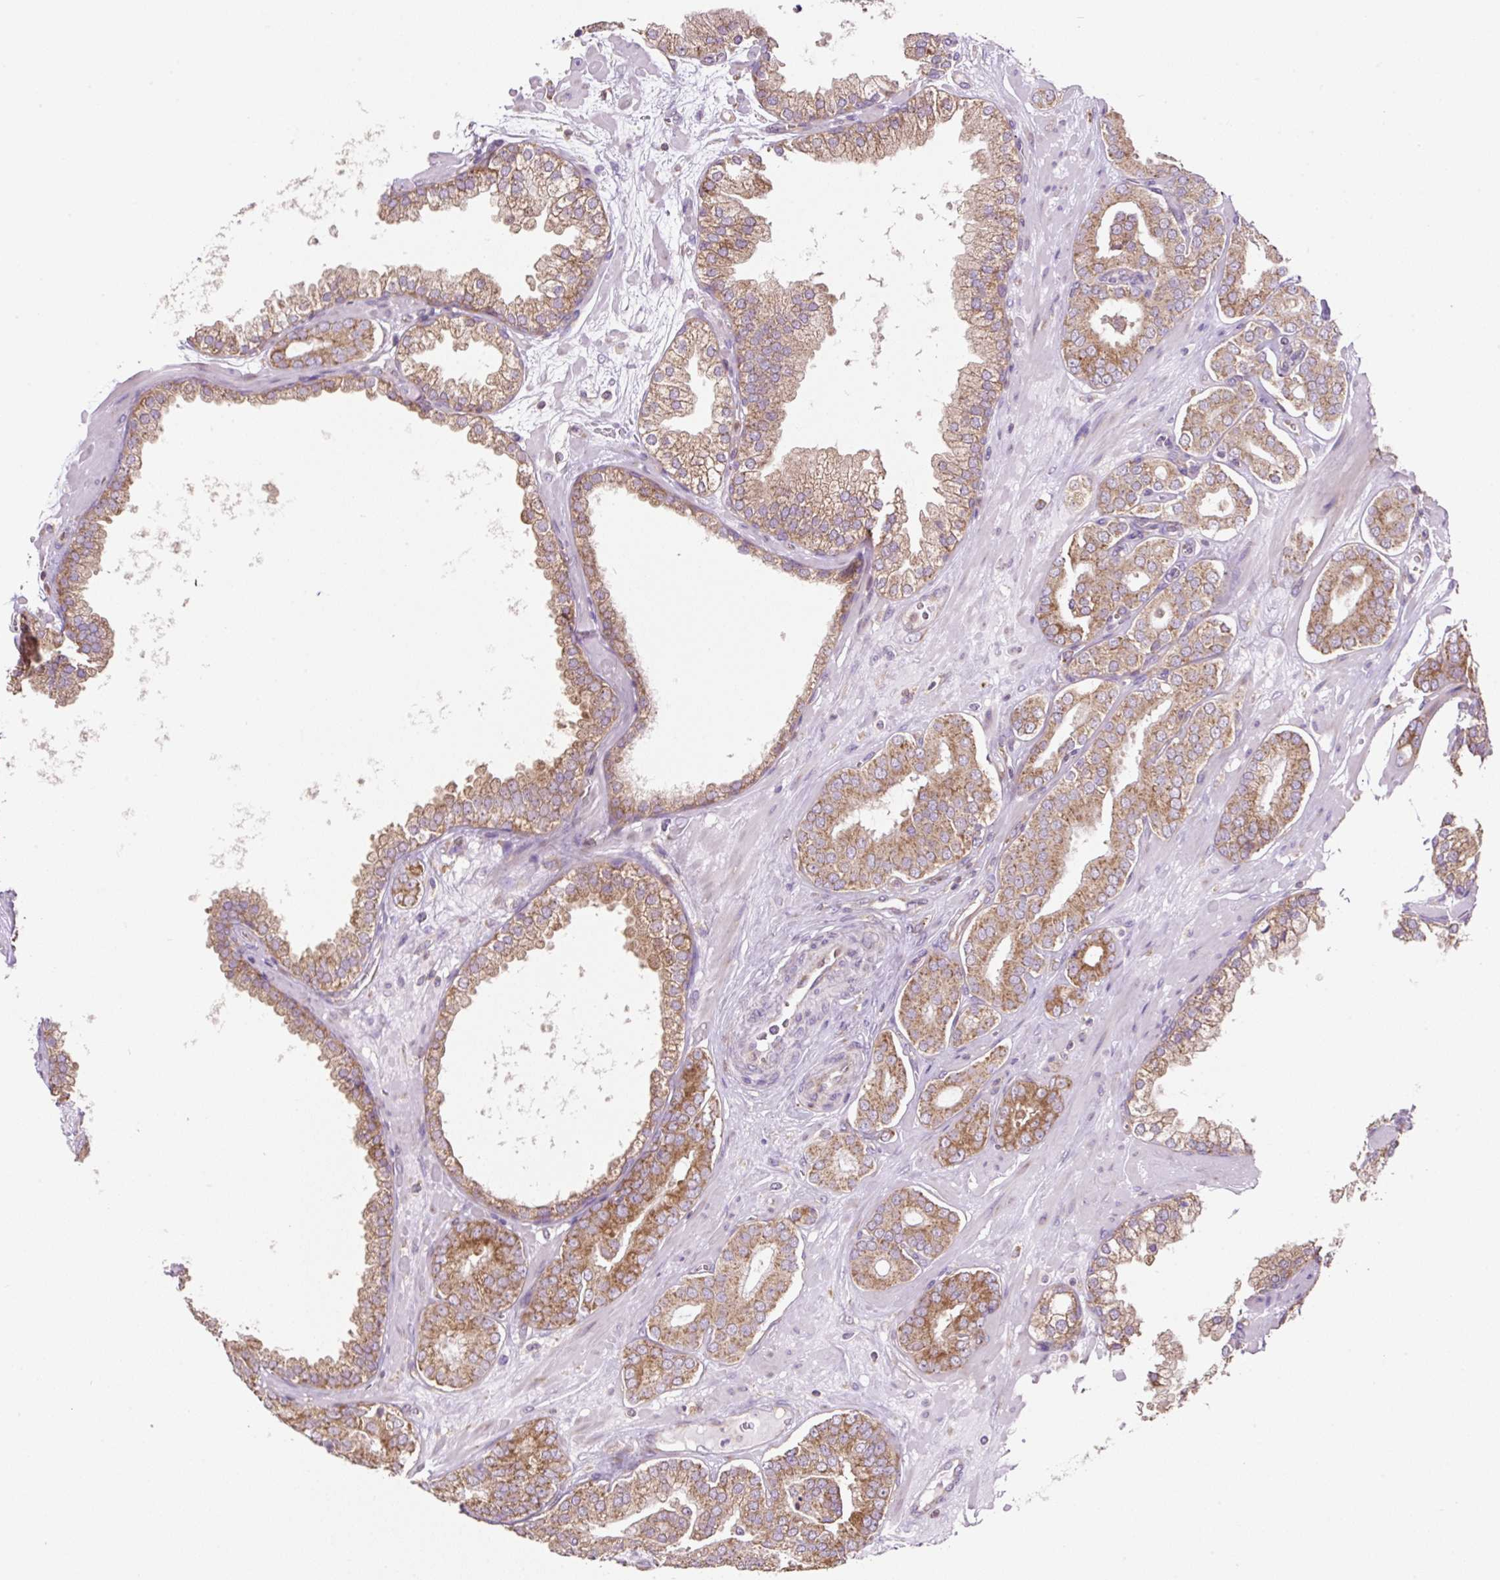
{"staining": {"intensity": "moderate", "quantity": ">75%", "location": "cytoplasmic/membranous"}, "tissue": "prostate cancer", "cell_type": "Tumor cells", "image_type": "cancer", "snomed": [{"axis": "morphology", "description": "Adenocarcinoma, High grade"}, {"axis": "topography", "description": "Prostate"}], "caption": "Prostate cancer stained with DAB immunohistochemistry (IHC) exhibits medium levels of moderate cytoplasmic/membranous positivity in about >75% of tumor cells.", "gene": "RPS23", "patient": {"sex": "male", "age": 66}}